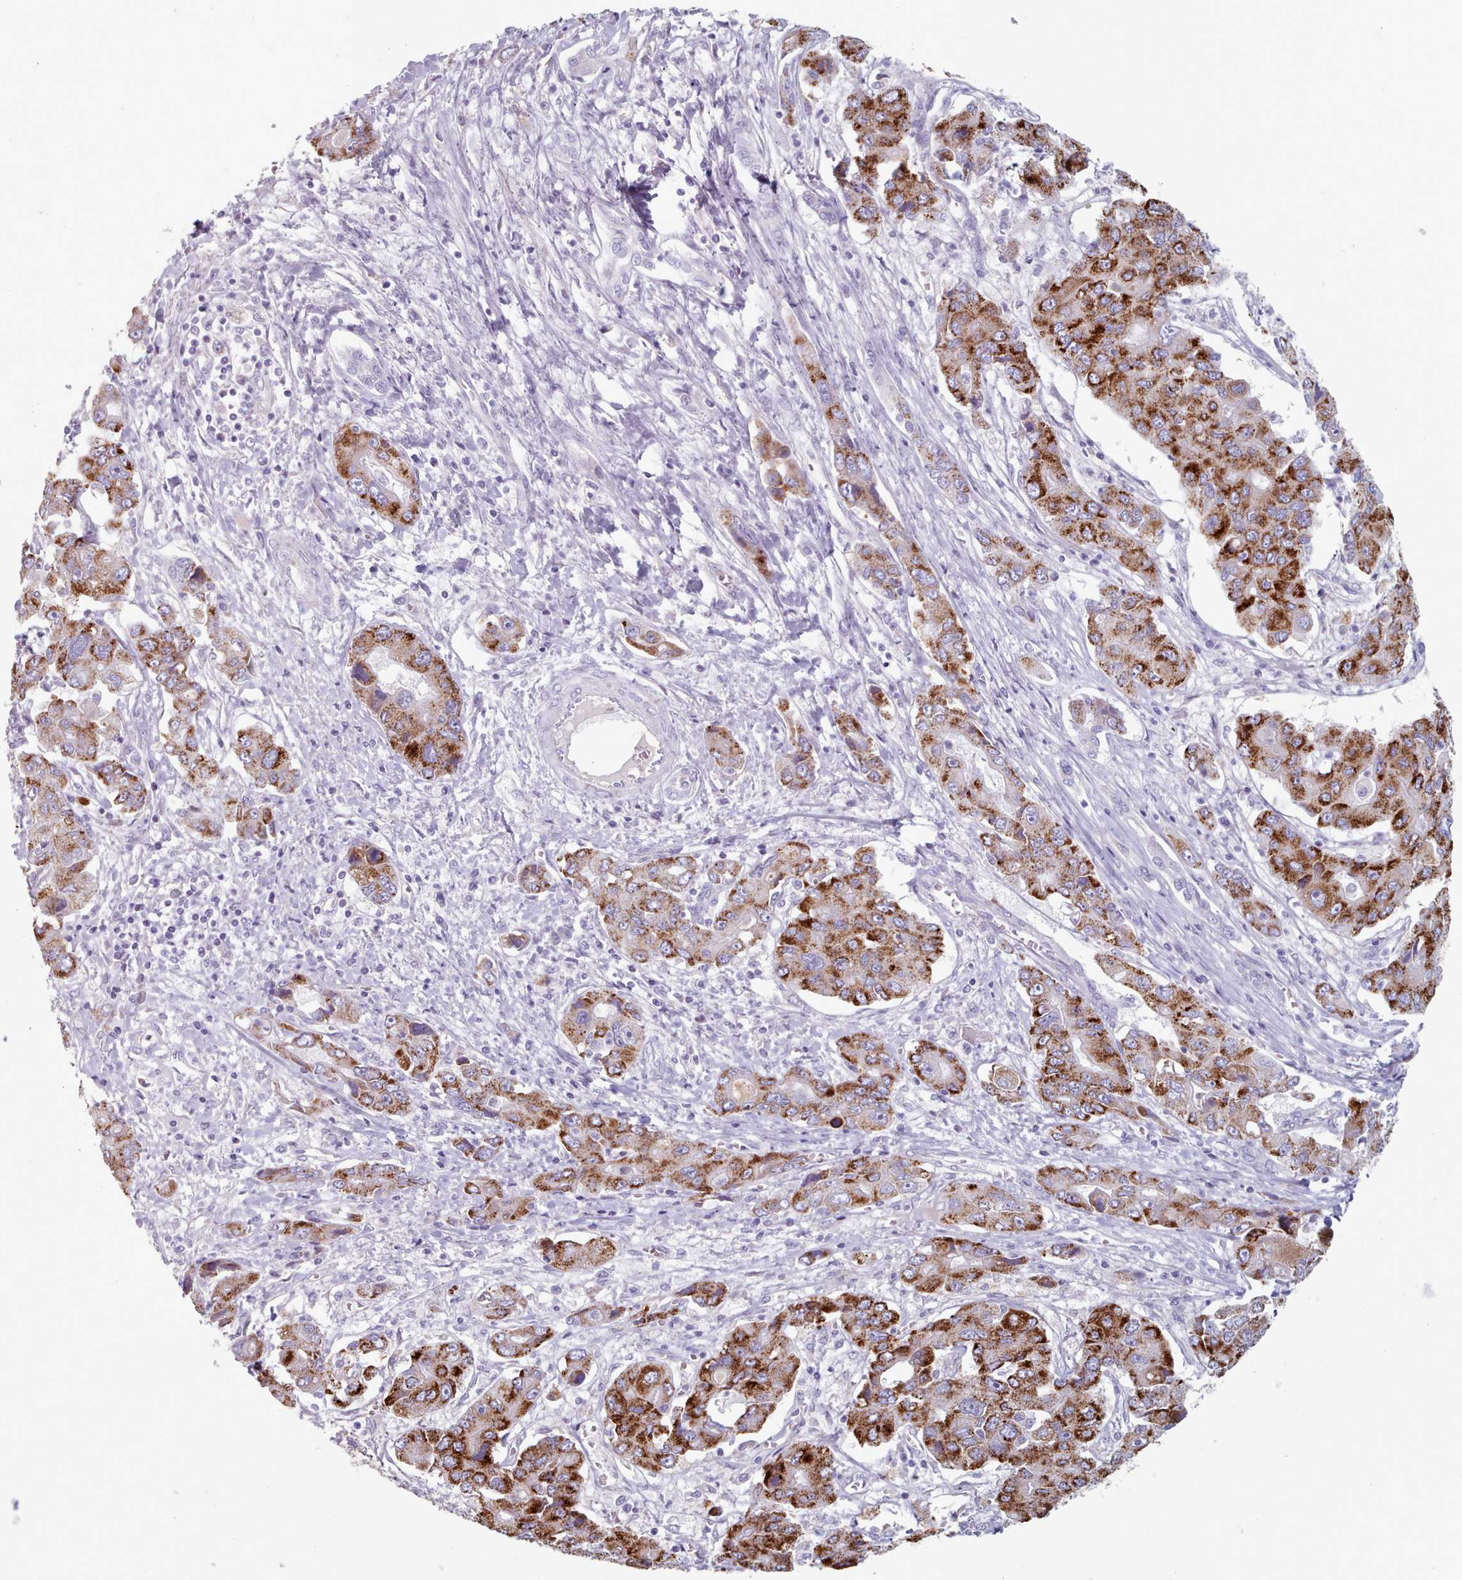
{"staining": {"intensity": "strong", "quantity": ">75%", "location": "cytoplasmic/membranous"}, "tissue": "liver cancer", "cell_type": "Tumor cells", "image_type": "cancer", "snomed": [{"axis": "morphology", "description": "Cholangiocarcinoma"}, {"axis": "topography", "description": "Liver"}], "caption": "Protein expression by immunohistochemistry (IHC) reveals strong cytoplasmic/membranous staining in approximately >75% of tumor cells in cholangiocarcinoma (liver). (DAB IHC, brown staining for protein, blue staining for nuclei).", "gene": "HAO1", "patient": {"sex": "male", "age": 67}}